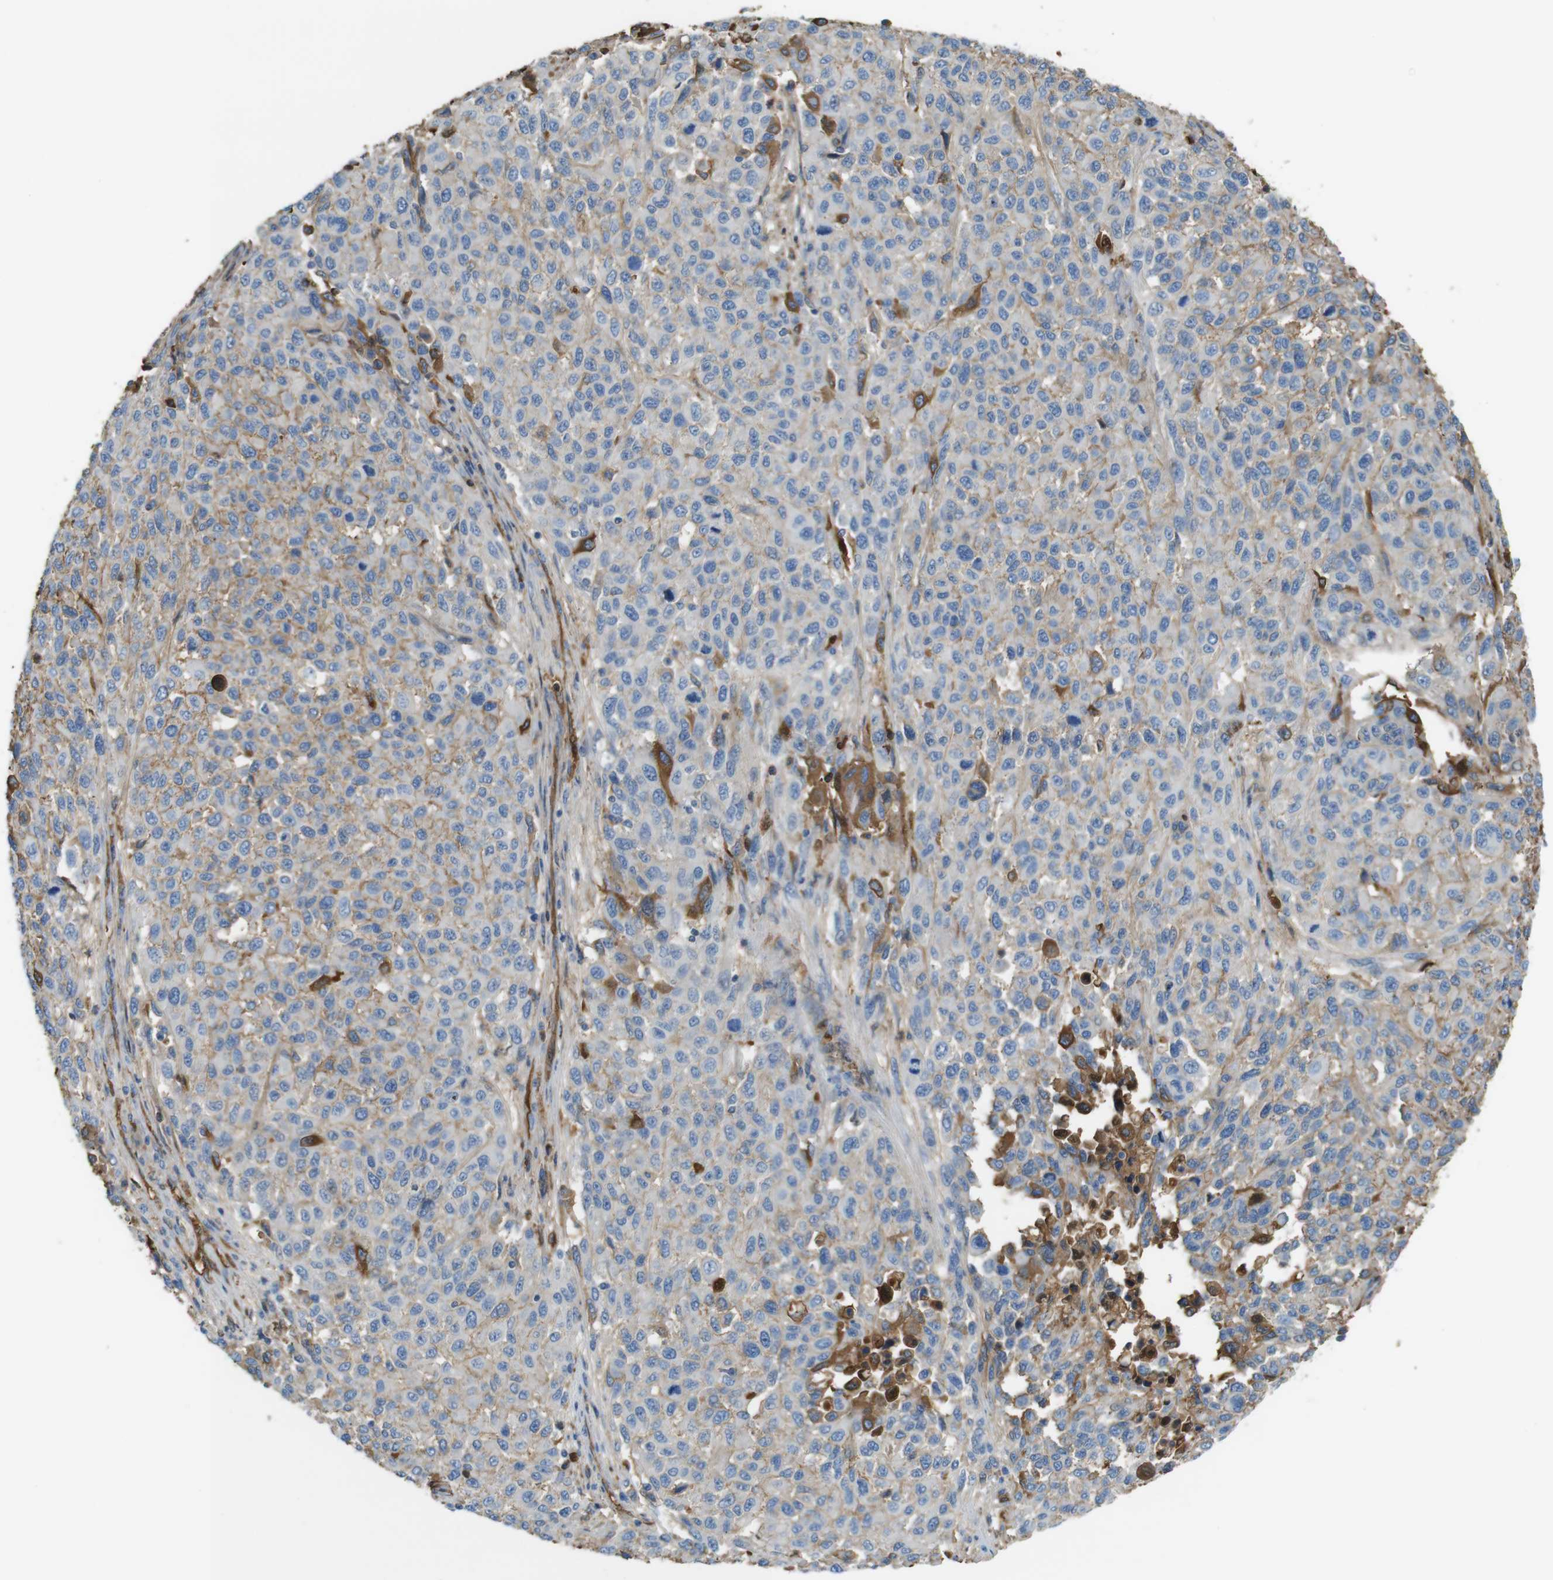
{"staining": {"intensity": "negative", "quantity": "none", "location": "none"}, "tissue": "melanoma", "cell_type": "Tumor cells", "image_type": "cancer", "snomed": [{"axis": "morphology", "description": "Malignant melanoma, Metastatic site"}, {"axis": "topography", "description": "Lymph node"}], "caption": "Immunohistochemistry (IHC) of human melanoma exhibits no positivity in tumor cells.", "gene": "LTBP4", "patient": {"sex": "male", "age": 61}}